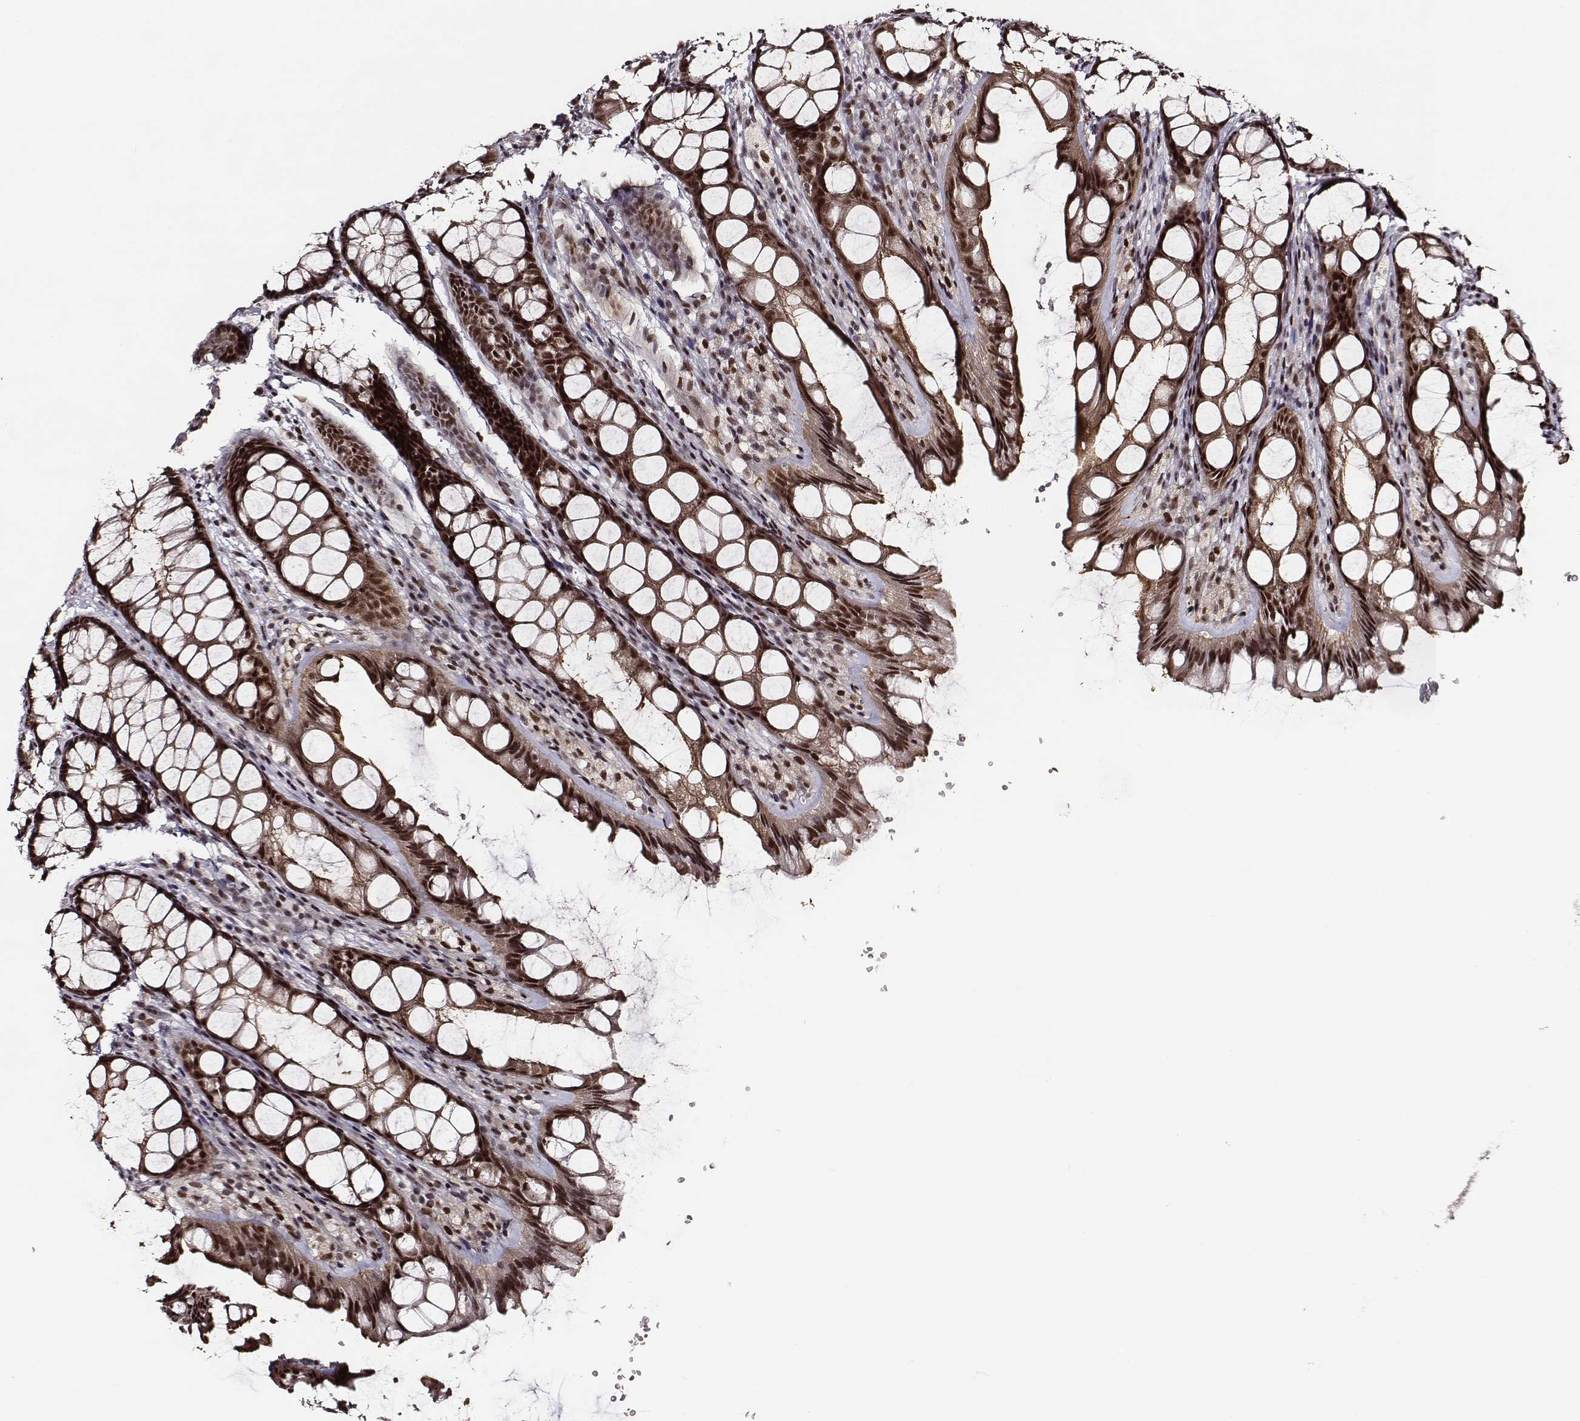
{"staining": {"intensity": "strong", "quantity": ">75%", "location": "nuclear"}, "tissue": "colon", "cell_type": "Endothelial cells", "image_type": "normal", "snomed": [{"axis": "morphology", "description": "Normal tissue, NOS"}, {"axis": "topography", "description": "Colon"}], "caption": "Strong nuclear protein positivity is appreciated in about >75% of endothelial cells in colon.", "gene": "PPARA", "patient": {"sex": "male", "age": 47}}